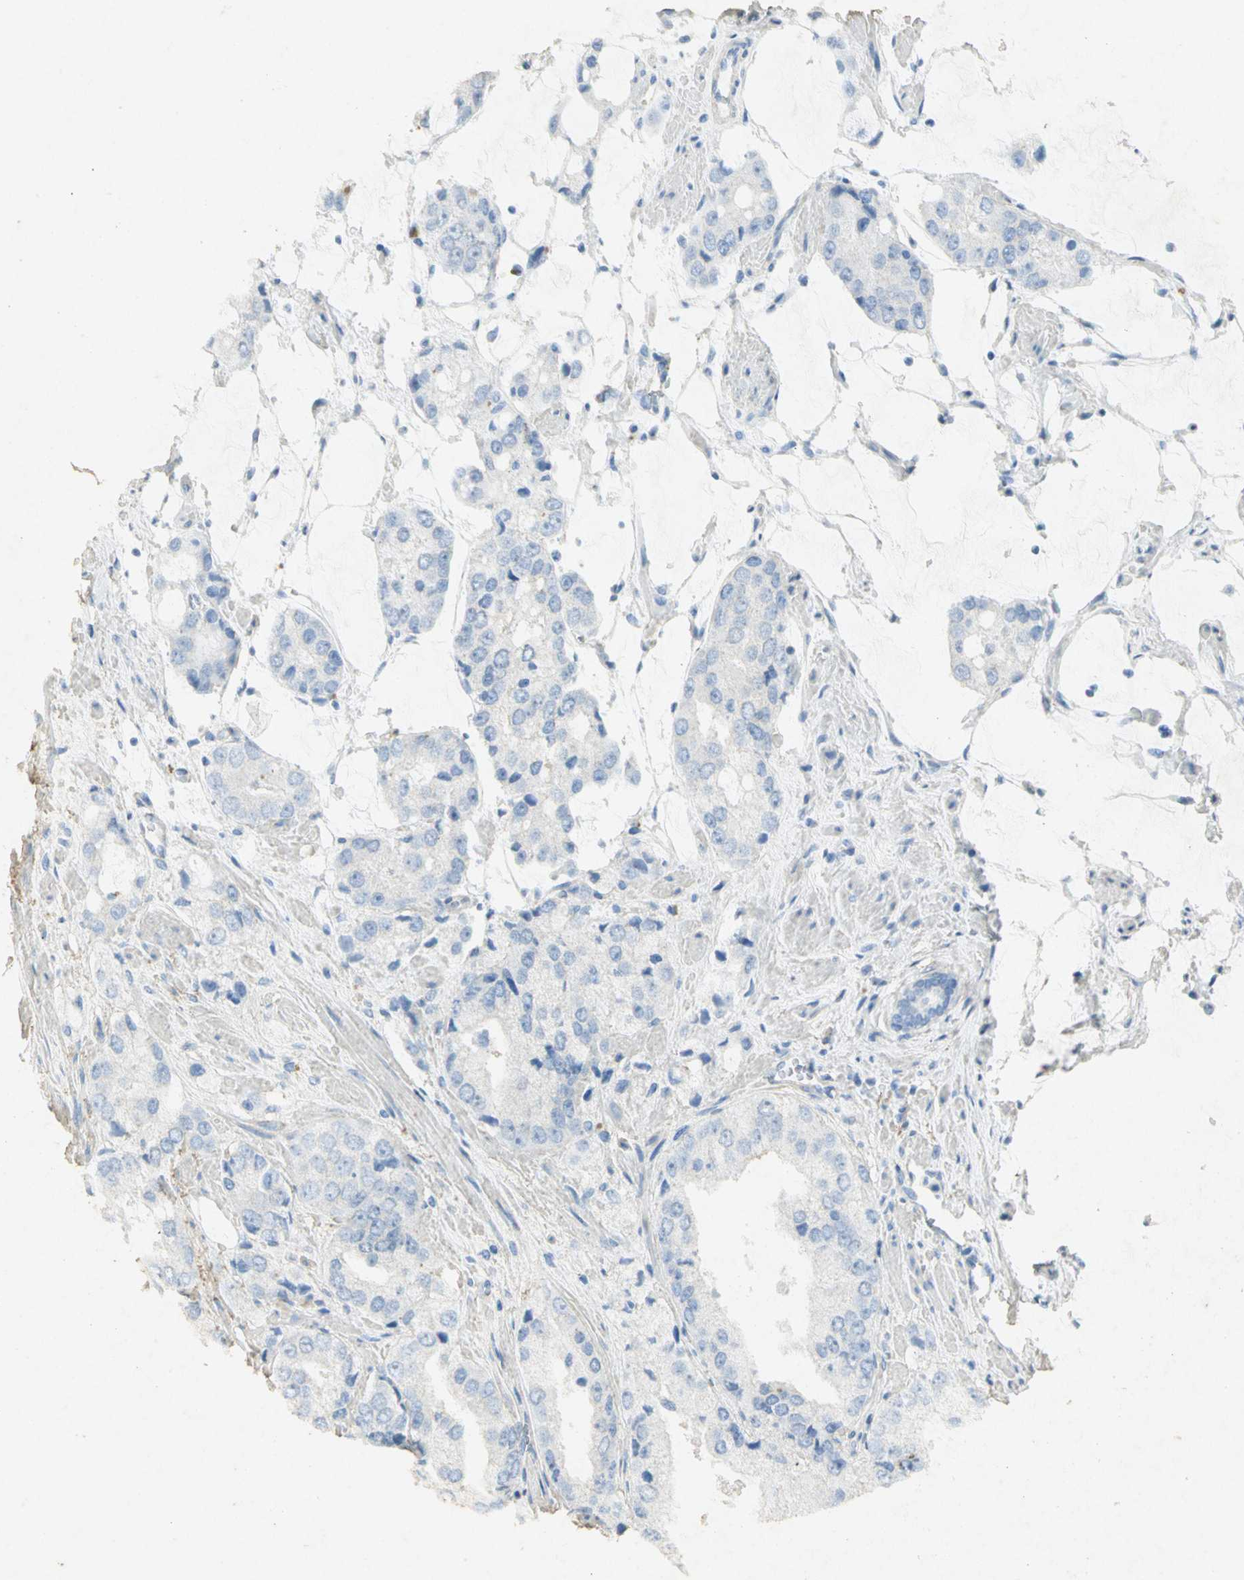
{"staining": {"intensity": "negative", "quantity": "none", "location": "none"}, "tissue": "prostate cancer", "cell_type": "Tumor cells", "image_type": "cancer", "snomed": [{"axis": "morphology", "description": "Adenocarcinoma, High grade"}, {"axis": "topography", "description": "Prostate"}], "caption": "This is a photomicrograph of immunohistochemistry (IHC) staining of prostate cancer (adenocarcinoma (high-grade)), which shows no positivity in tumor cells.", "gene": "ASB9", "patient": {"sex": "male", "age": 67}}